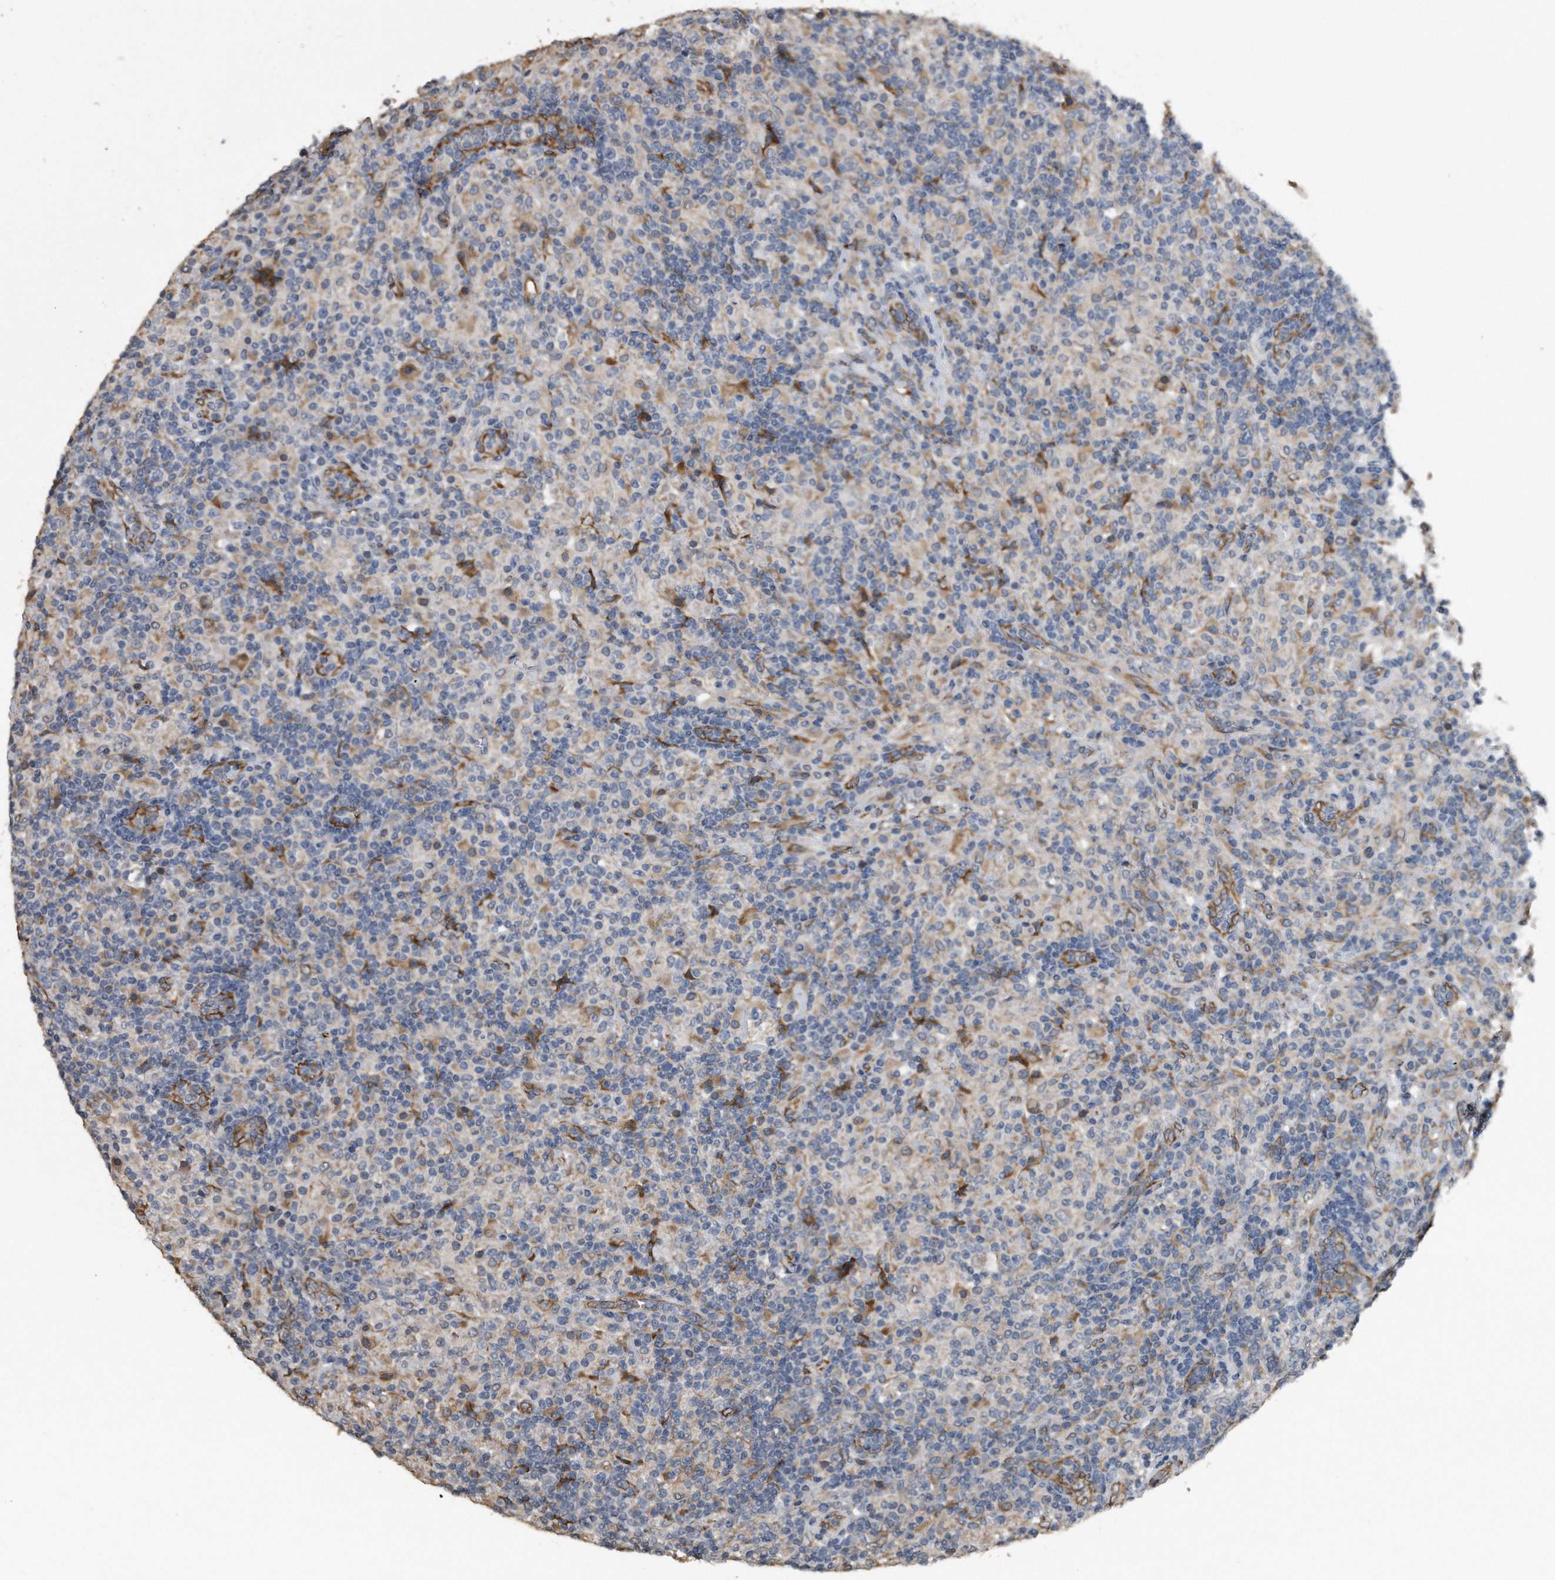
{"staining": {"intensity": "negative", "quantity": "none", "location": "none"}, "tissue": "lymphoma", "cell_type": "Tumor cells", "image_type": "cancer", "snomed": [{"axis": "morphology", "description": "Hodgkin's disease, NOS"}, {"axis": "topography", "description": "Lymph node"}], "caption": "Tumor cells are negative for protein expression in human Hodgkin's disease. (Immunohistochemistry, brightfield microscopy, high magnification).", "gene": "PCLO", "patient": {"sex": "male", "age": 70}}